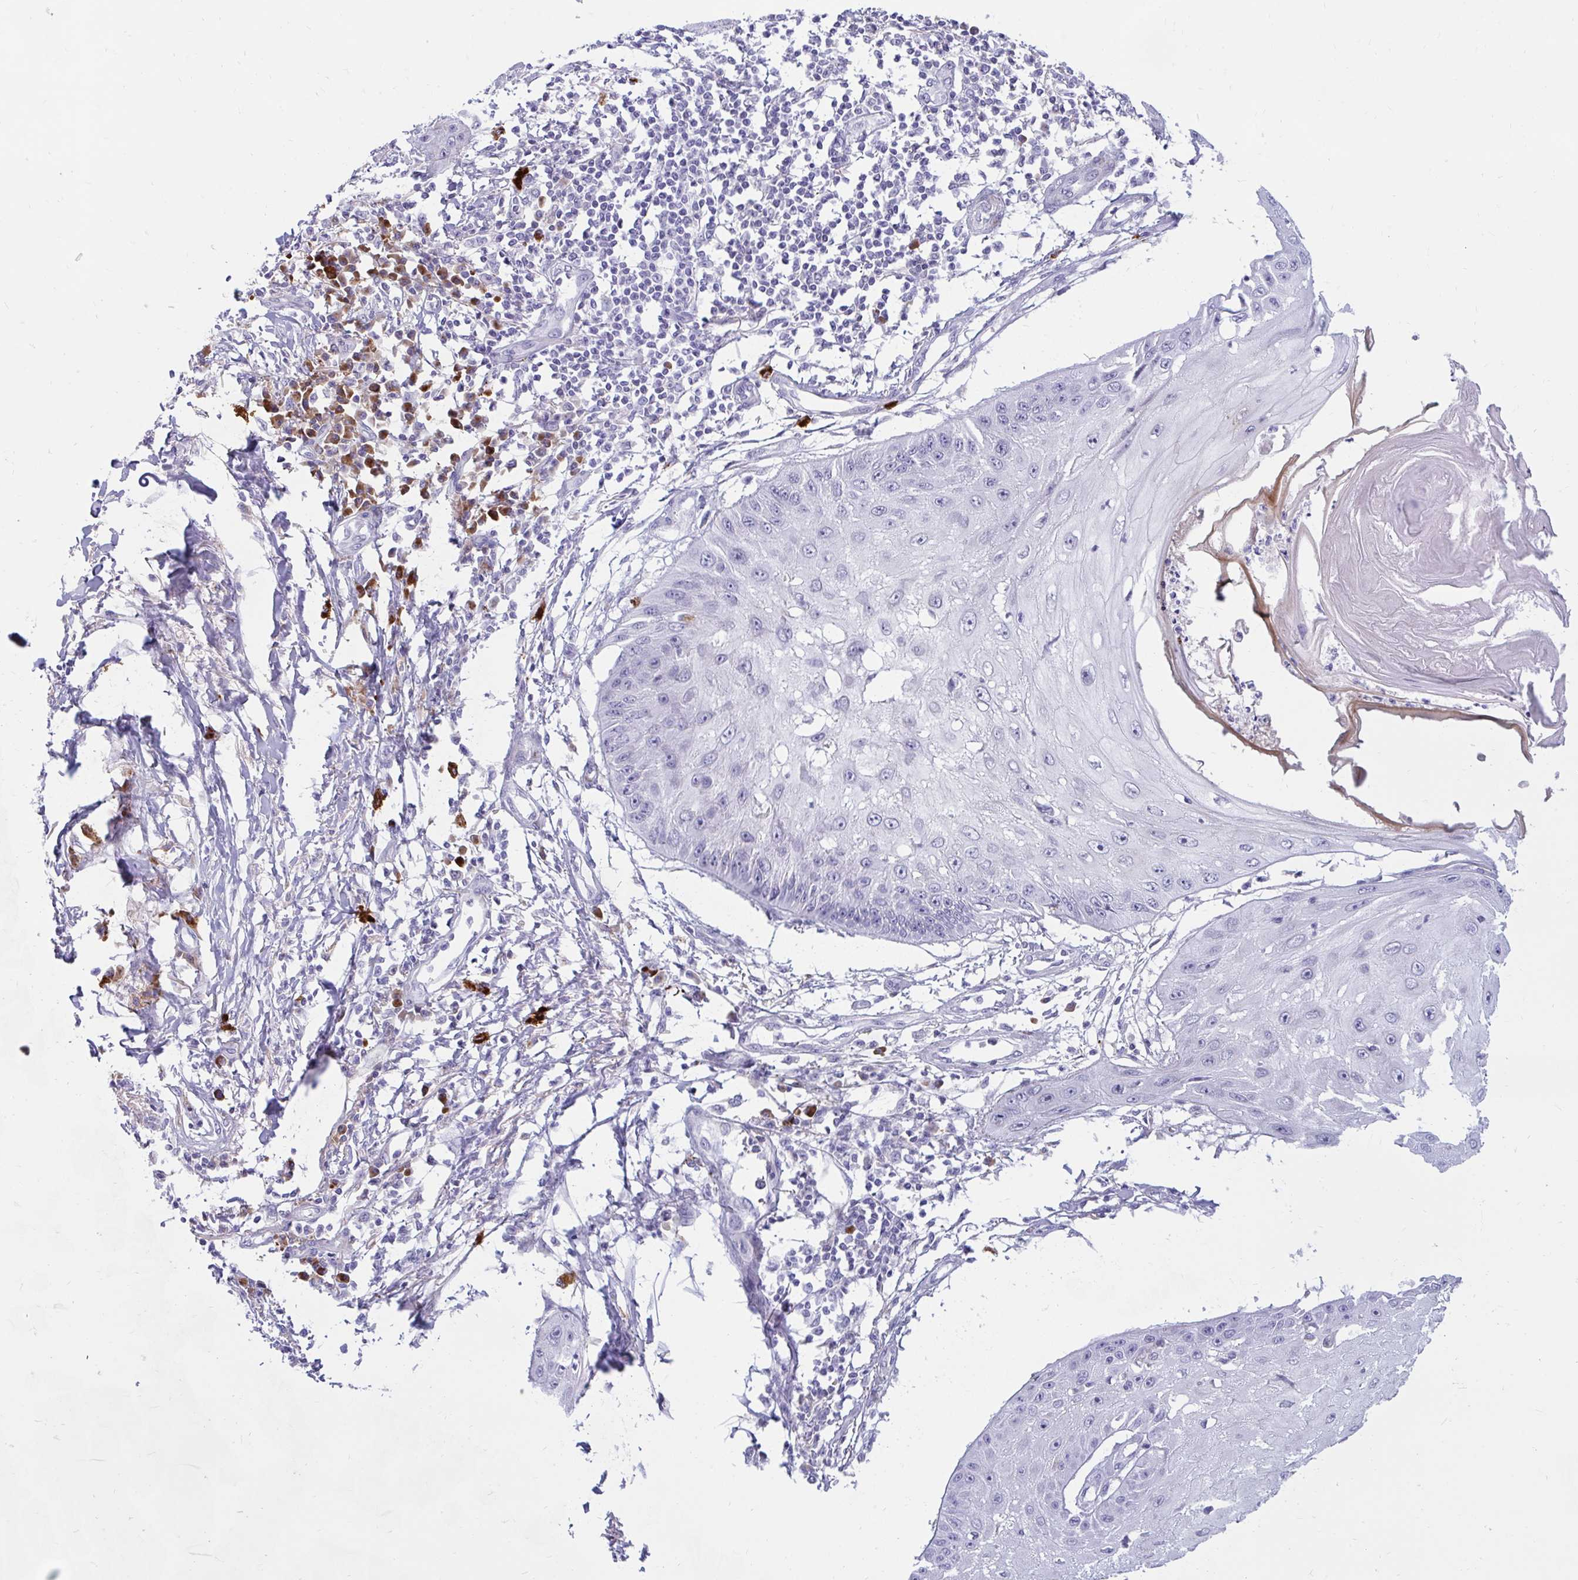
{"staining": {"intensity": "negative", "quantity": "none", "location": "none"}, "tissue": "skin cancer", "cell_type": "Tumor cells", "image_type": "cancer", "snomed": [{"axis": "morphology", "description": "Squamous cell carcinoma, NOS"}, {"axis": "topography", "description": "Skin"}], "caption": "This is an IHC histopathology image of skin cancer. There is no positivity in tumor cells.", "gene": "FAM219B", "patient": {"sex": "male", "age": 70}}